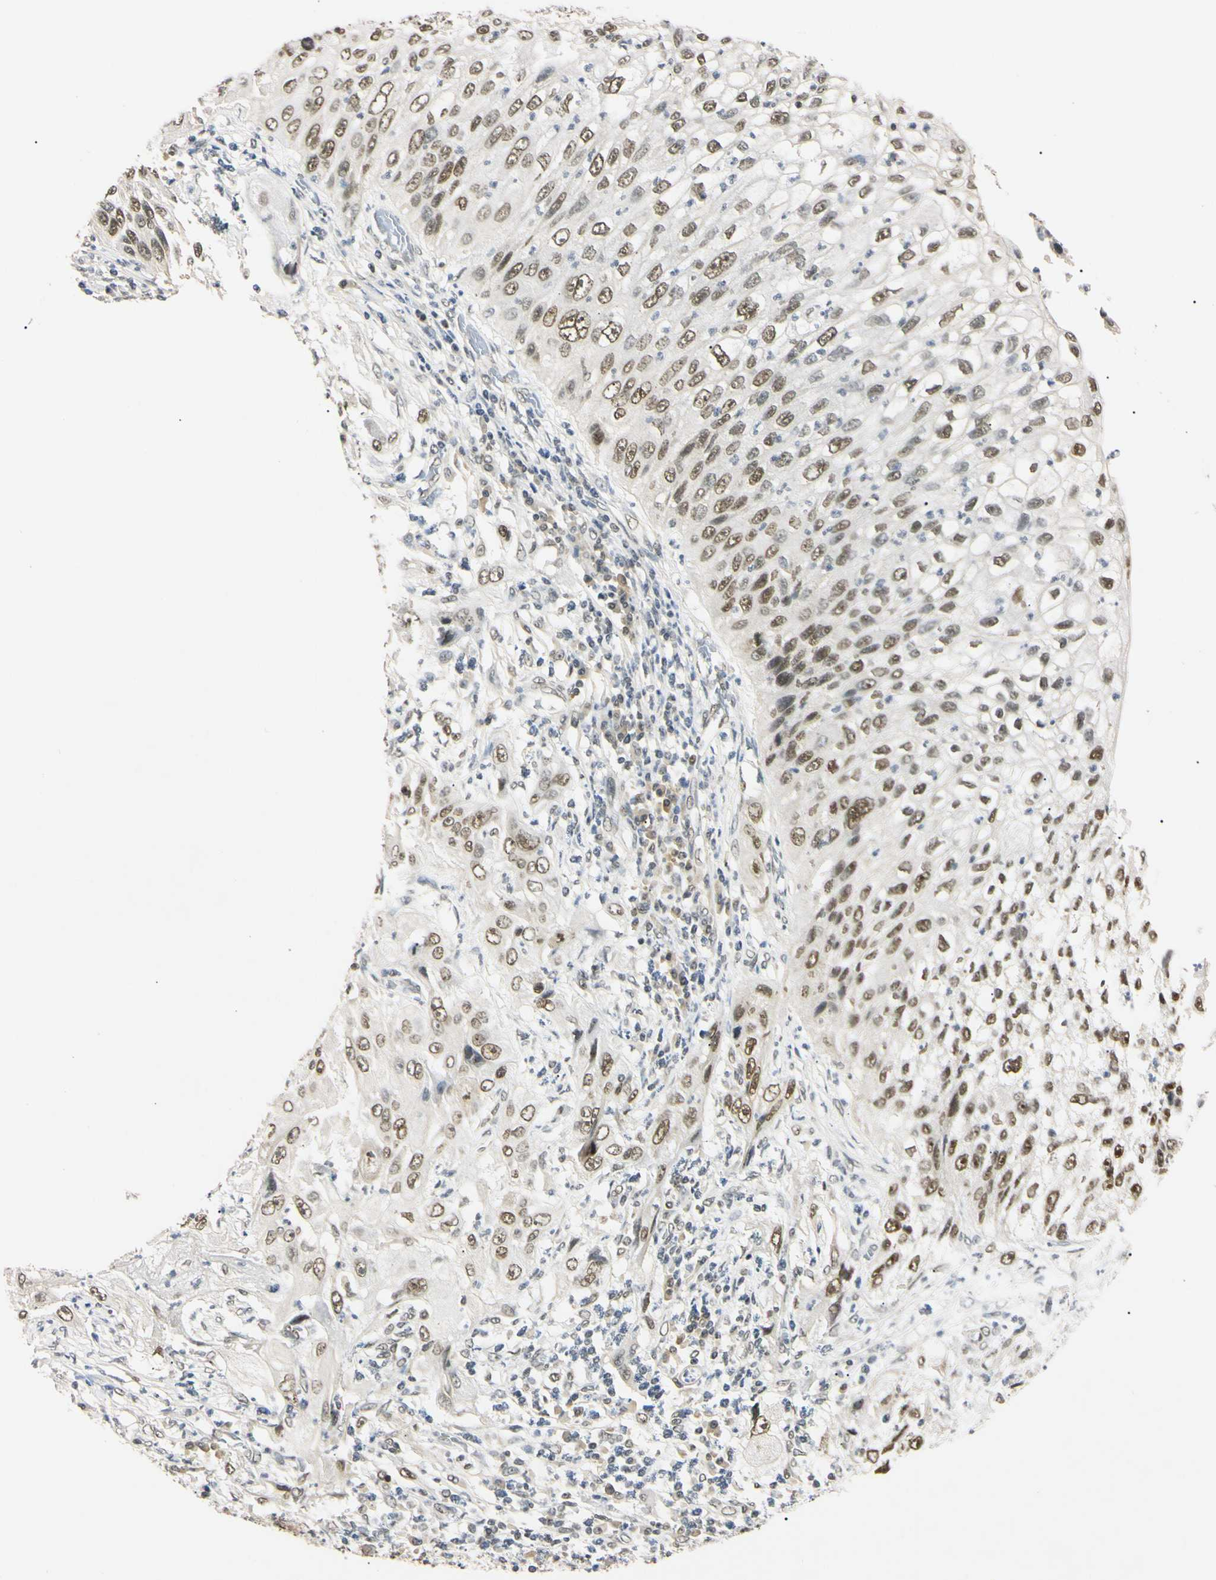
{"staining": {"intensity": "moderate", "quantity": ">75%", "location": "nuclear"}, "tissue": "lung cancer", "cell_type": "Tumor cells", "image_type": "cancer", "snomed": [{"axis": "morphology", "description": "Inflammation, NOS"}, {"axis": "morphology", "description": "Squamous cell carcinoma, NOS"}, {"axis": "topography", "description": "Lymph node"}, {"axis": "topography", "description": "Soft tissue"}, {"axis": "topography", "description": "Lung"}], "caption": "Protein staining by immunohistochemistry demonstrates moderate nuclear staining in approximately >75% of tumor cells in squamous cell carcinoma (lung). (DAB = brown stain, brightfield microscopy at high magnification).", "gene": "SMARCA5", "patient": {"sex": "male", "age": 66}}